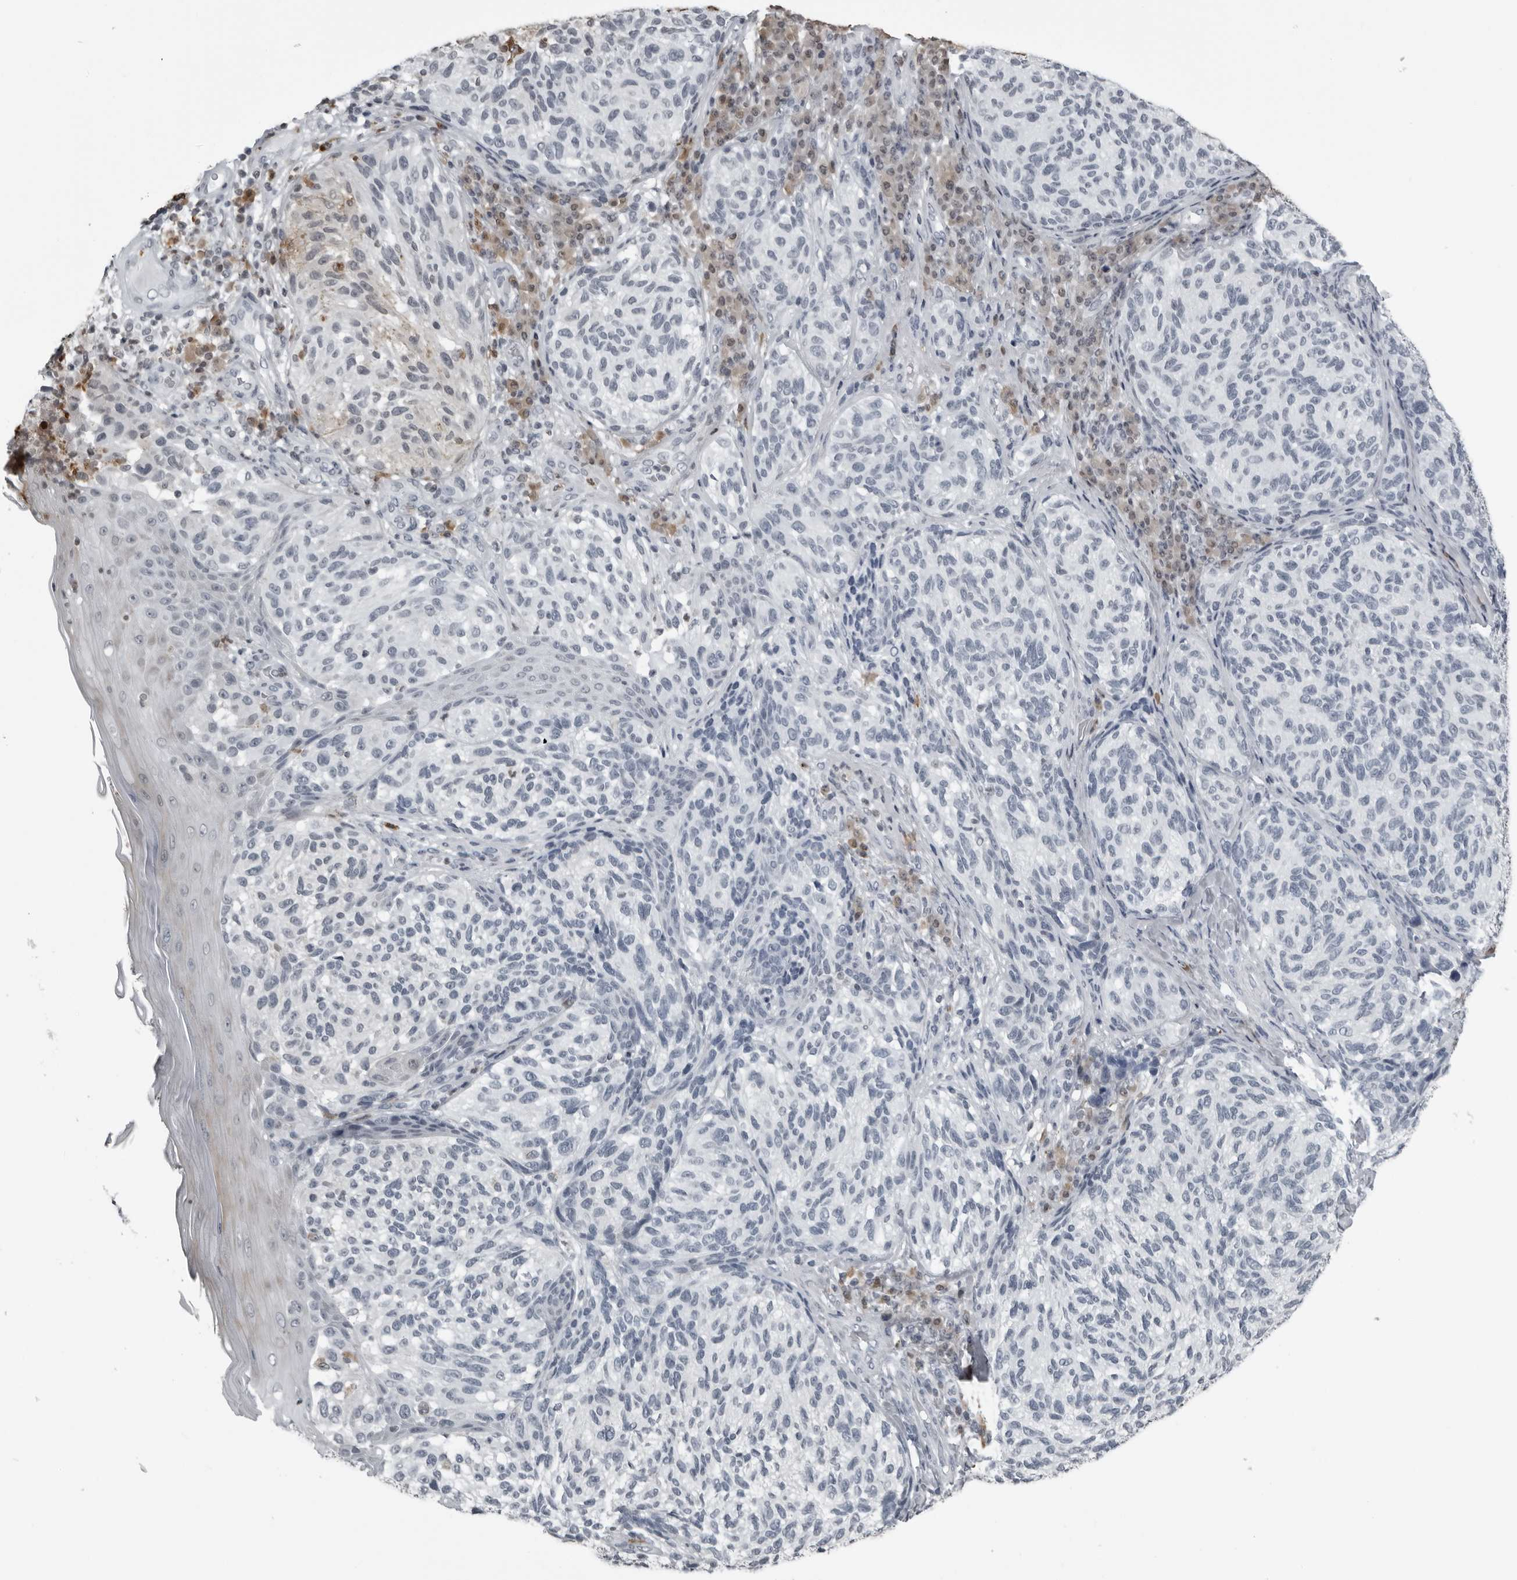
{"staining": {"intensity": "negative", "quantity": "none", "location": "none"}, "tissue": "melanoma", "cell_type": "Tumor cells", "image_type": "cancer", "snomed": [{"axis": "morphology", "description": "Malignant melanoma, NOS"}, {"axis": "topography", "description": "Skin"}], "caption": "Immunohistochemistry histopathology image of malignant melanoma stained for a protein (brown), which shows no staining in tumor cells.", "gene": "RTCA", "patient": {"sex": "female", "age": 73}}